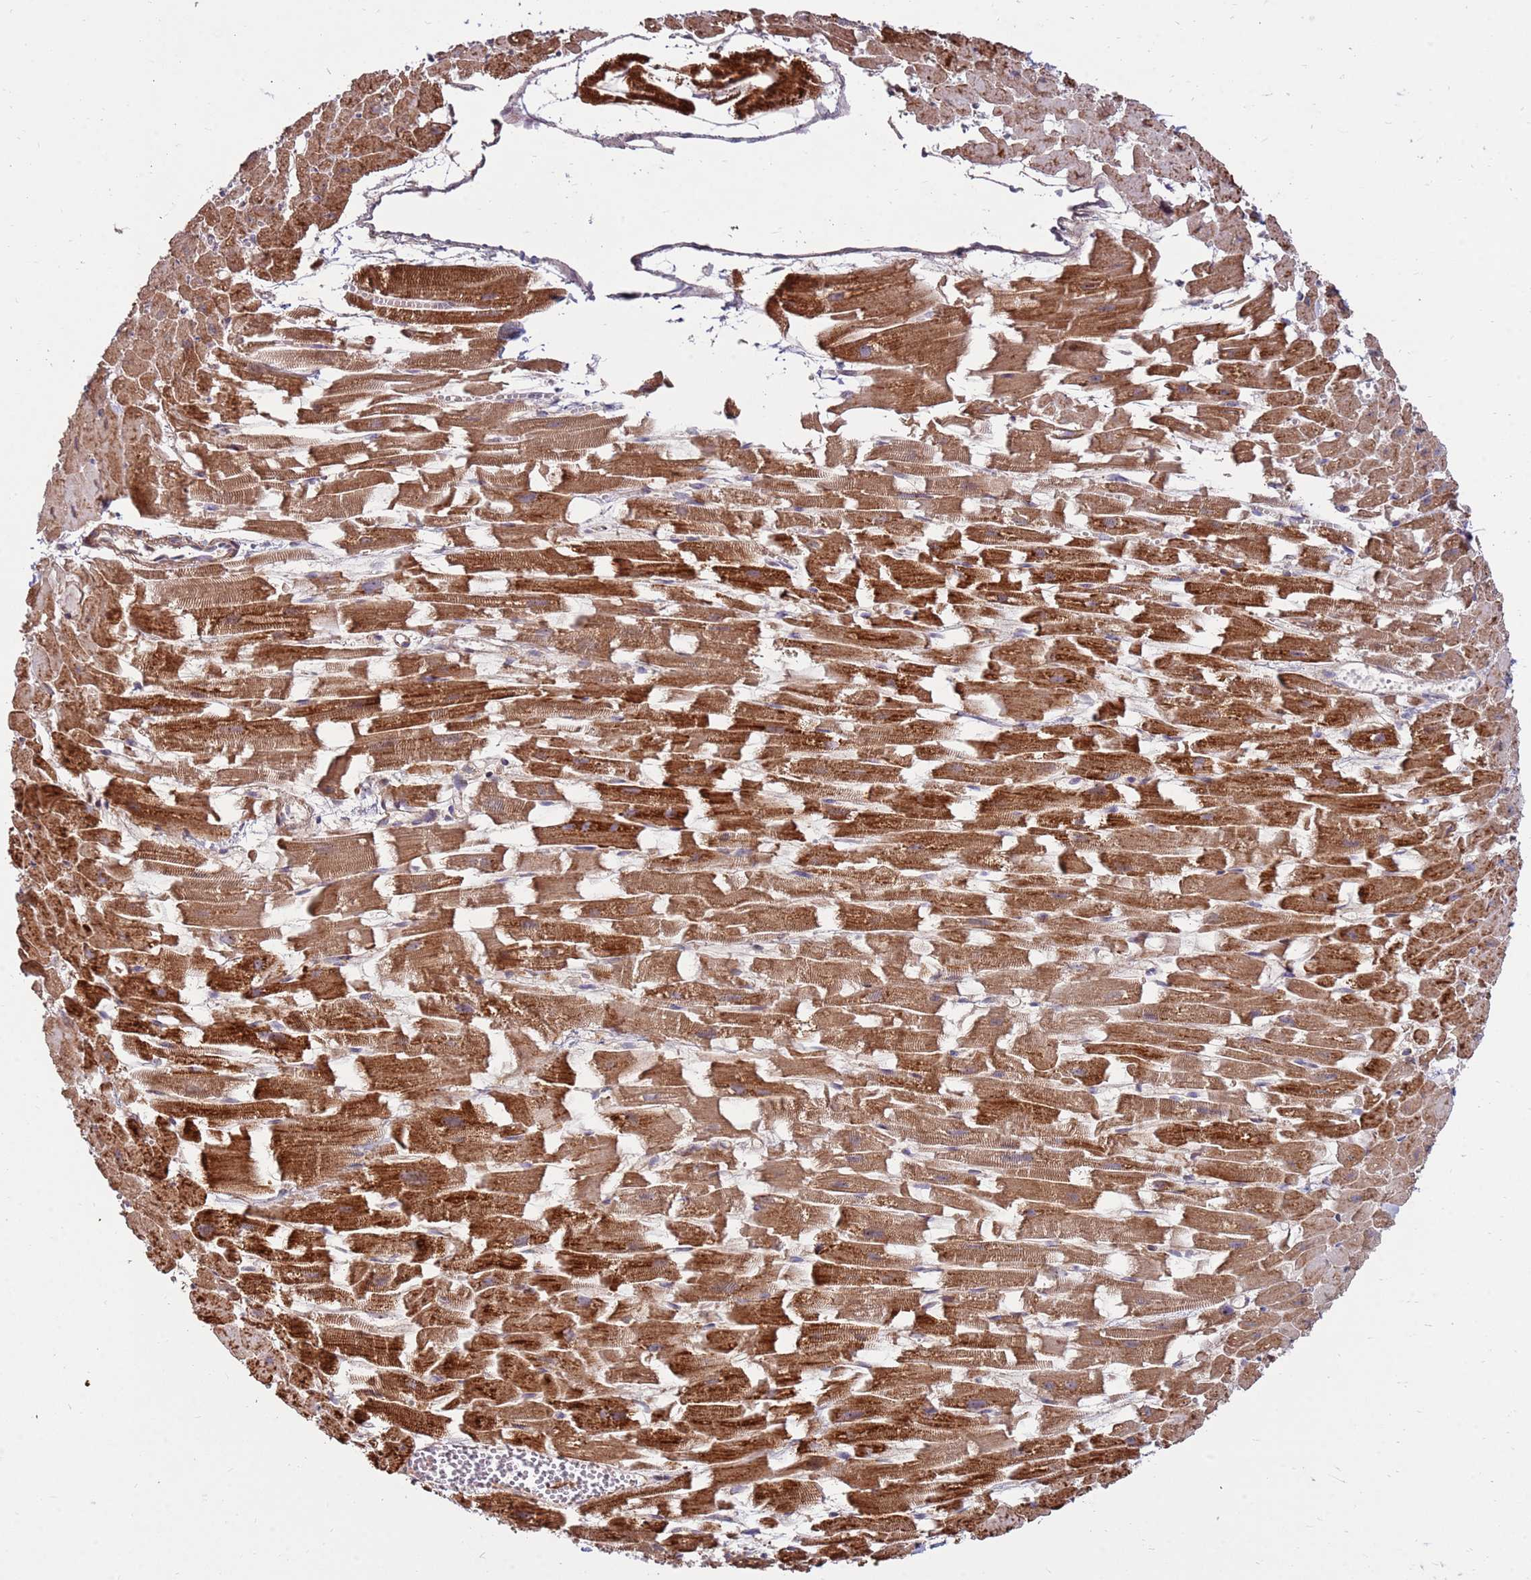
{"staining": {"intensity": "strong", "quantity": ">75%", "location": "cytoplasmic/membranous"}, "tissue": "heart muscle", "cell_type": "Cardiomyocytes", "image_type": "normal", "snomed": [{"axis": "morphology", "description": "Normal tissue, NOS"}, {"axis": "topography", "description": "Heart"}], "caption": "Immunohistochemistry (DAB (3,3'-diaminobenzidine)) staining of benign human heart muscle shows strong cytoplasmic/membranous protein positivity in approximately >75% of cardiomyocytes. Nuclei are stained in blue.", "gene": "KIF25", "patient": {"sex": "female", "age": 64}}